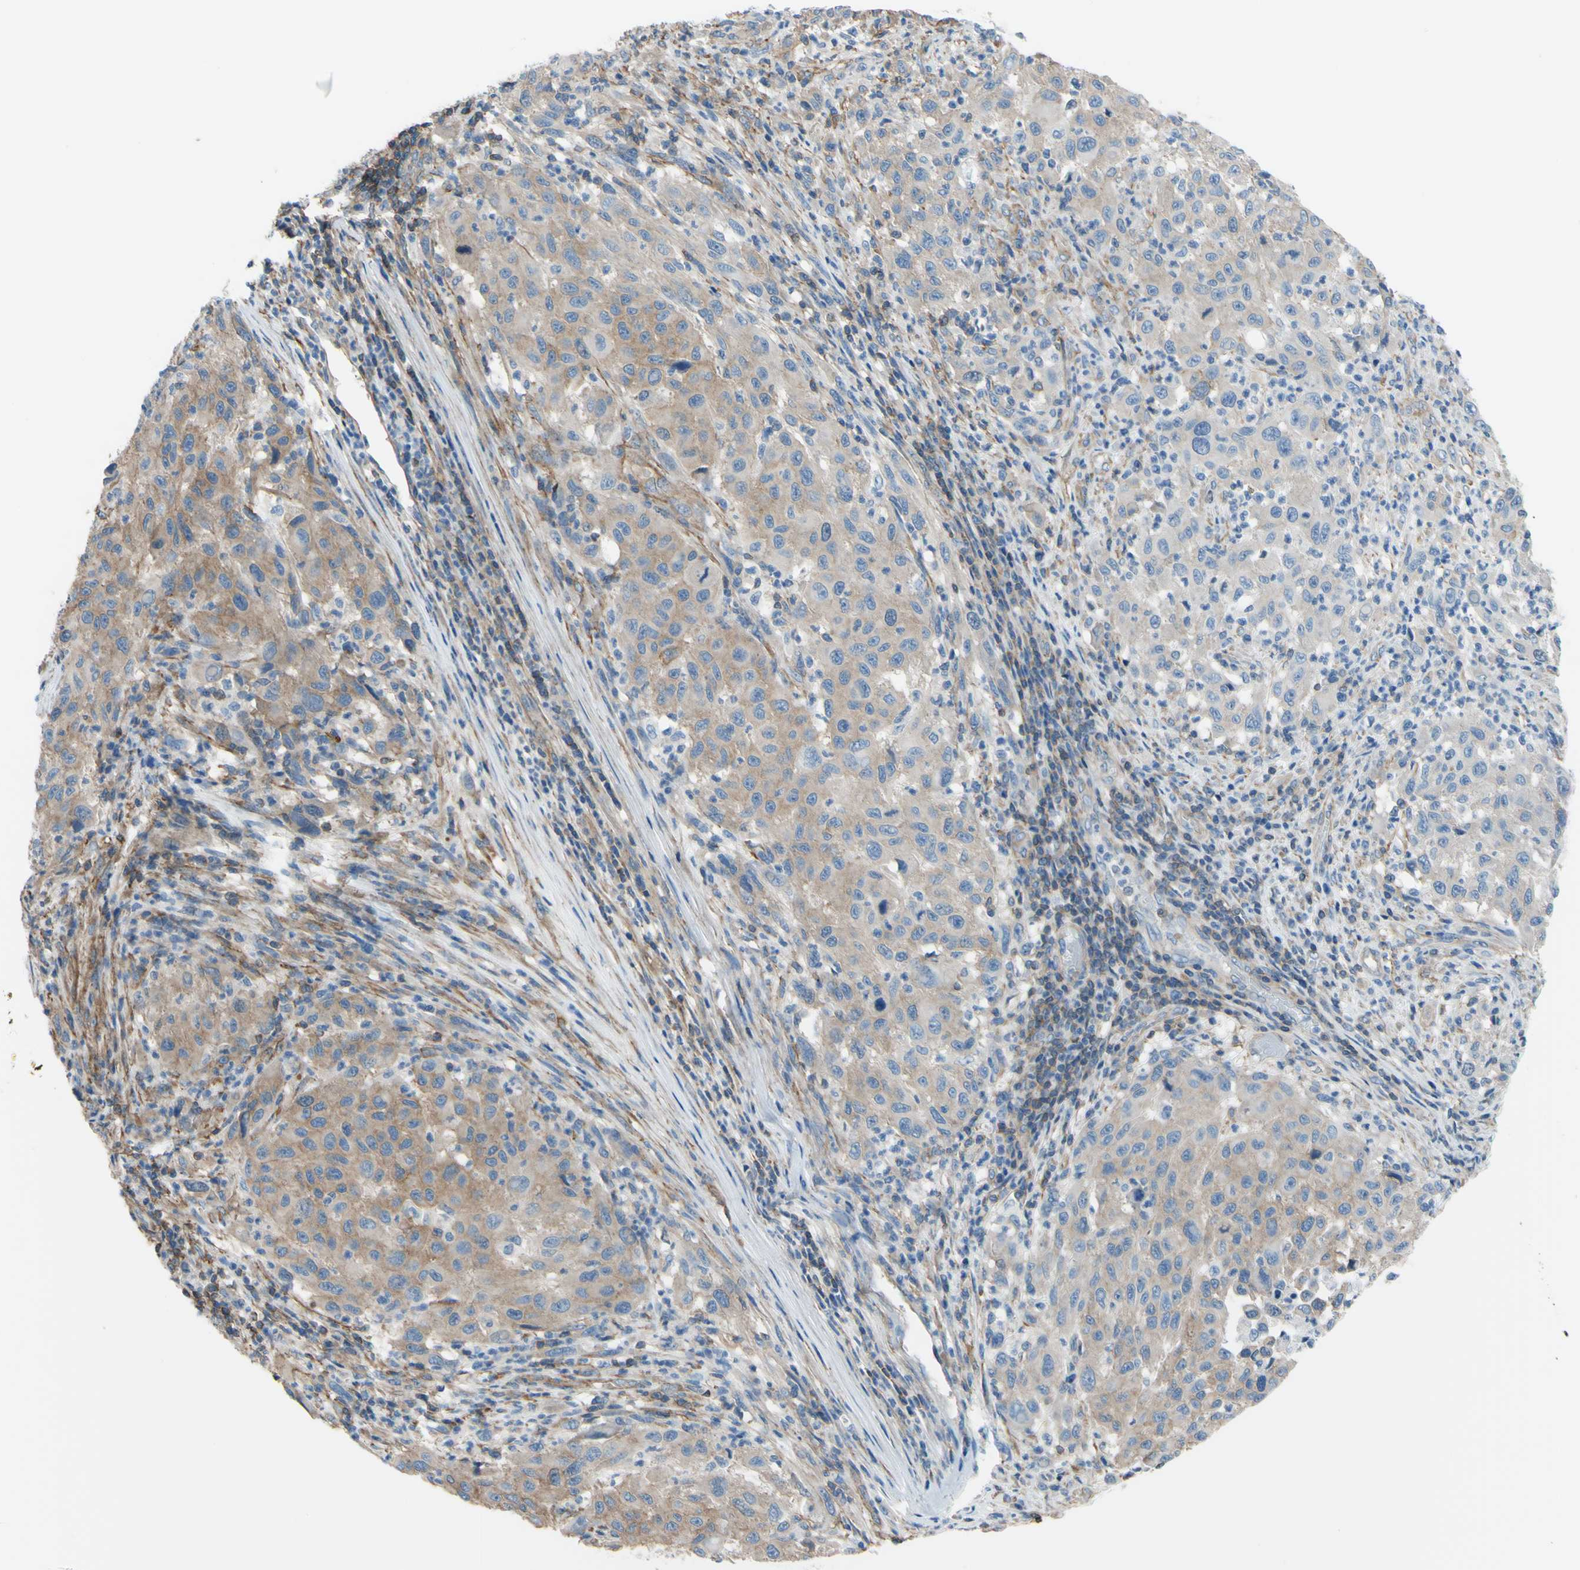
{"staining": {"intensity": "weak", "quantity": ">75%", "location": "cytoplasmic/membranous"}, "tissue": "melanoma", "cell_type": "Tumor cells", "image_type": "cancer", "snomed": [{"axis": "morphology", "description": "Malignant melanoma, Metastatic site"}, {"axis": "topography", "description": "Lymph node"}], "caption": "IHC histopathology image of human melanoma stained for a protein (brown), which shows low levels of weak cytoplasmic/membranous staining in about >75% of tumor cells.", "gene": "ADD1", "patient": {"sex": "male", "age": 61}}